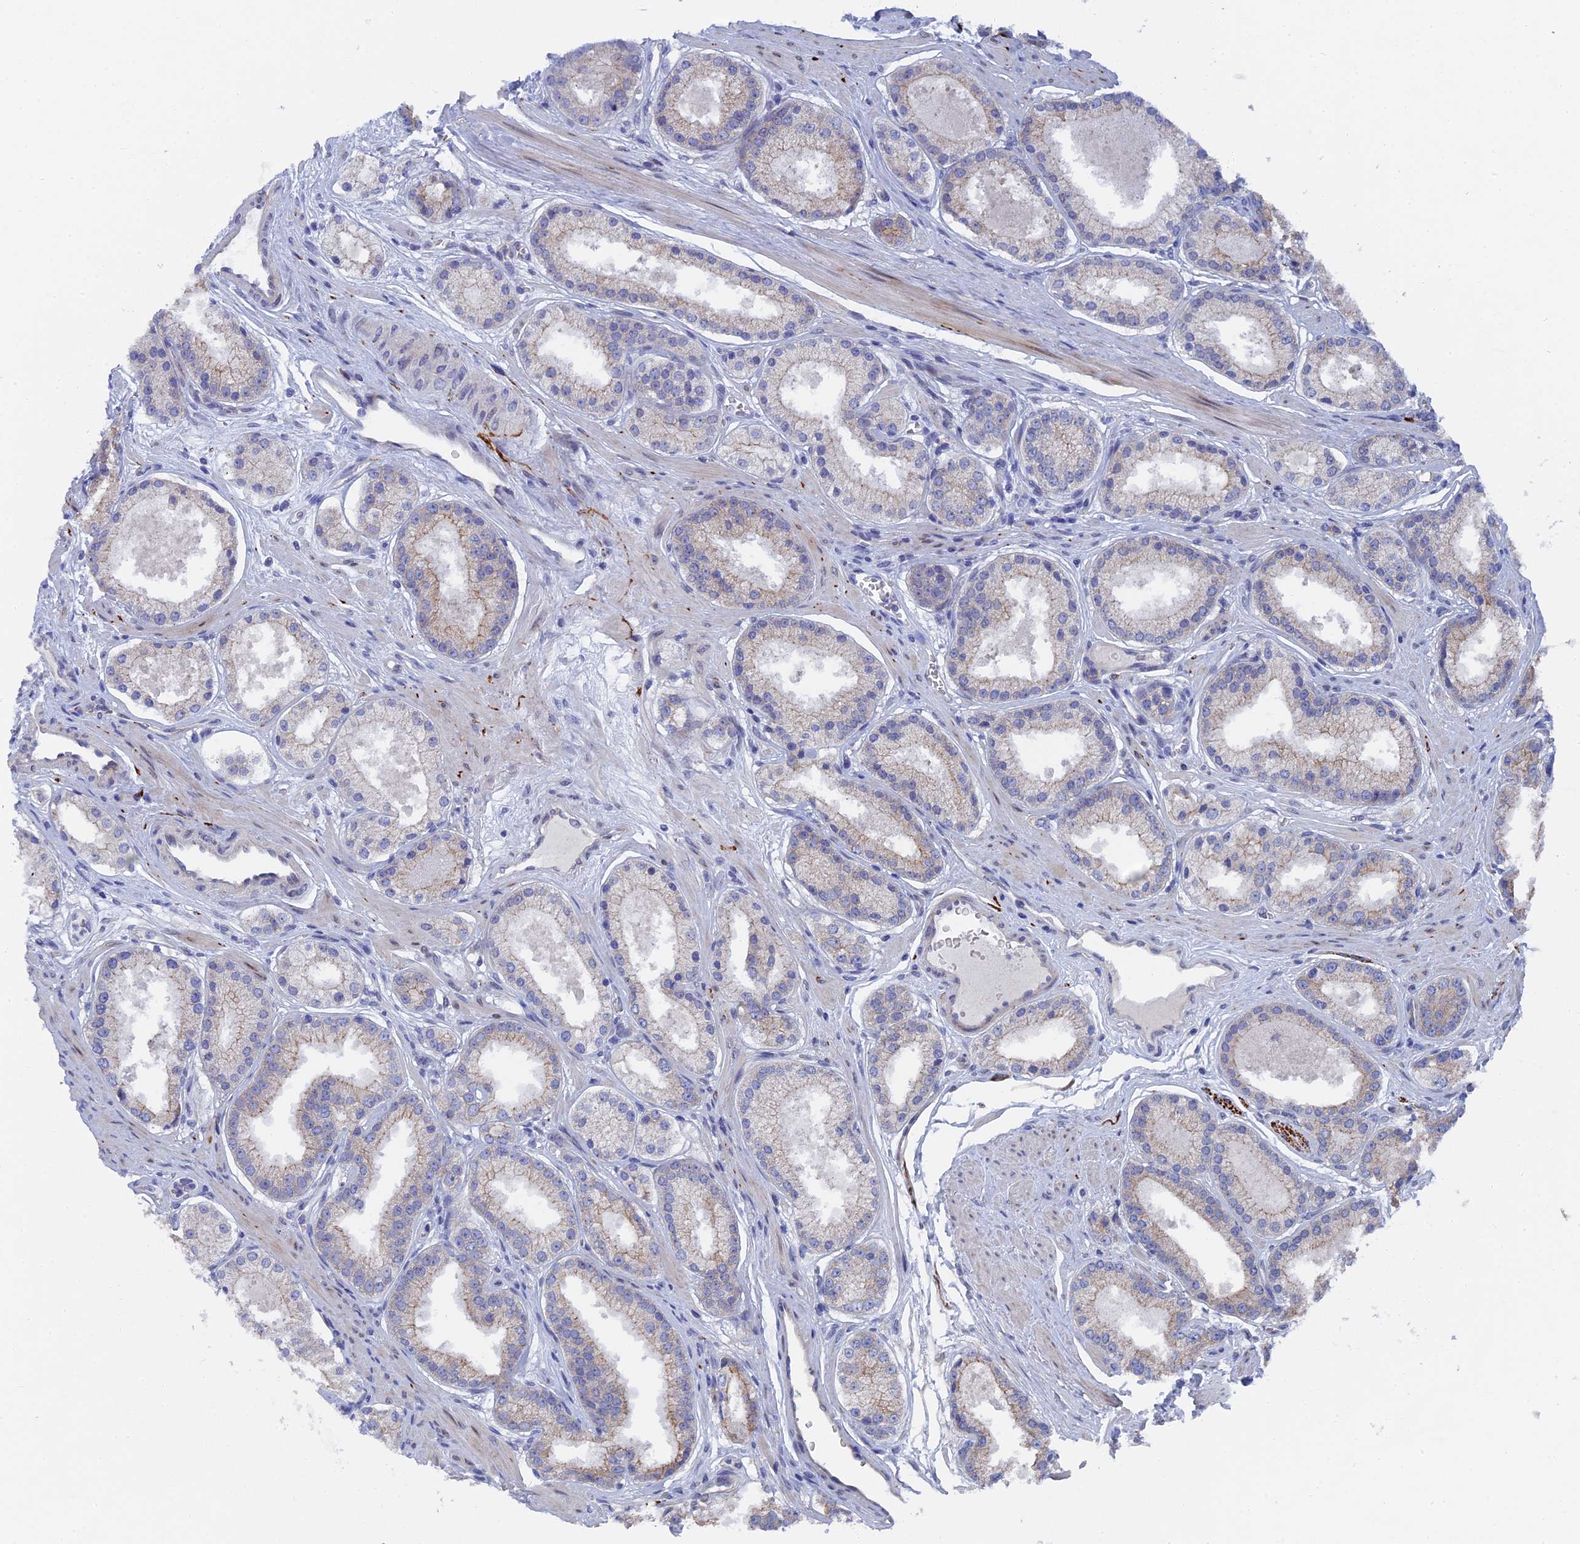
{"staining": {"intensity": "weak", "quantity": "<25%", "location": "cytoplasmic/membranous"}, "tissue": "prostate cancer", "cell_type": "Tumor cells", "image_type": "cancer", "snomed": [{"axis": "morphology", "description": "Adenocarcinoma, Low grade"}, {"axis": "topography", "description": "Prostate"}], "caption": "Image shows no protein staining in tumor cells of prostate low-grade adenocarcinoma tissue. (DAB immunohistochemistry visualized using brightfield microscopy, high magnification).", "gene": "TMEM161A", "patient": {"sex": "male", "age": 59}}